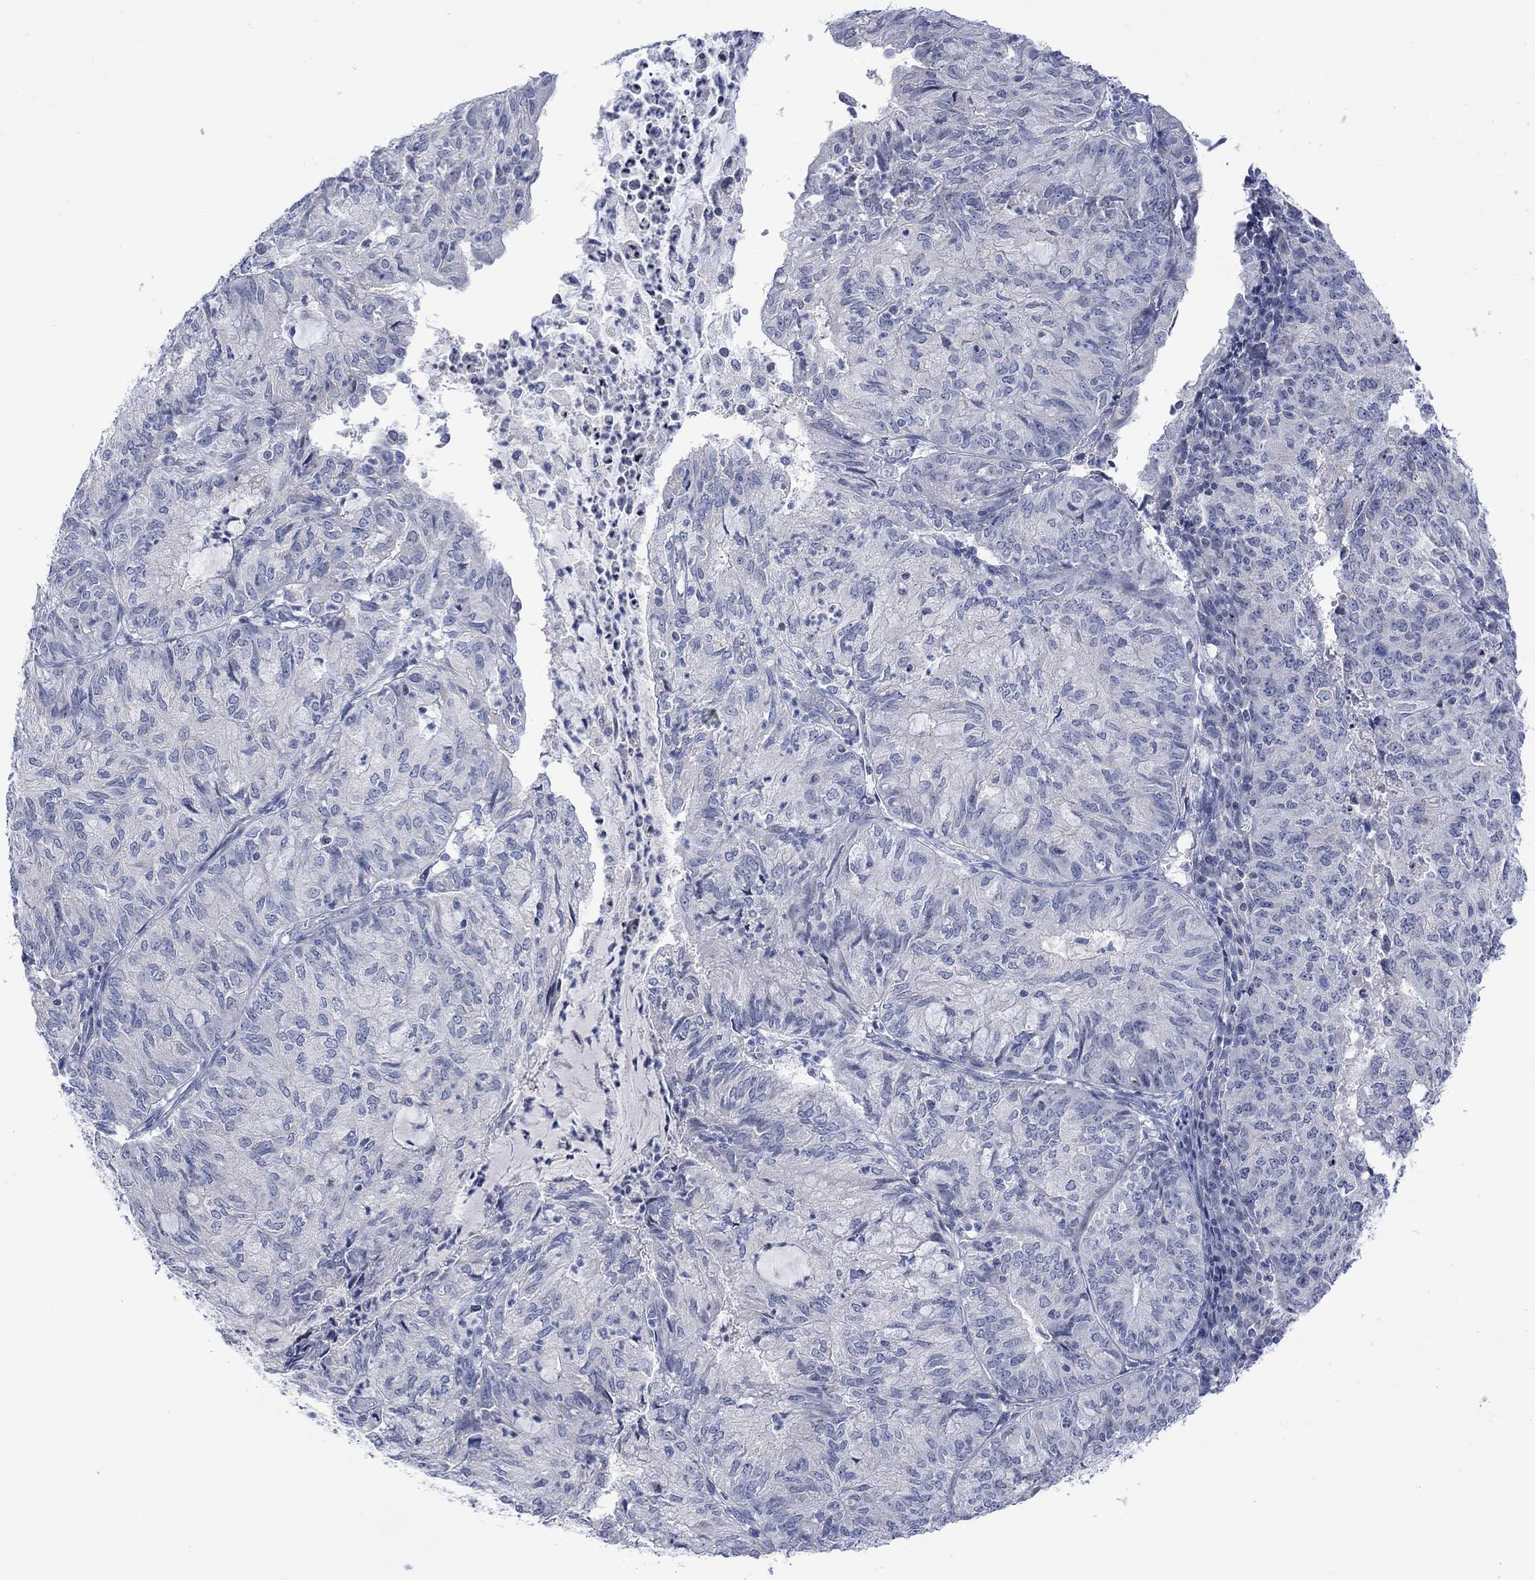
{"staining": {"intensity": "negative", "quantity": "none", "location": "none"}, "tissue": "endometrial cancer", "cell_type": "Tumor cells", "image_type": "cancer", "snomed": [{"axis": "morphology", "description": "Adenocarcinoma, NOS"}, {"axis": "topography", "description": "Endometrium"}], "caption": "Immunohistochemistry histopathology image of neoplastic tissue: human endometrial cancer (adenocarcinoma) stained with DAB demonstrates no significant protein staining in tumor cells.", "gene": "DCX", "patient": {"sex": "female", "age": 82}}